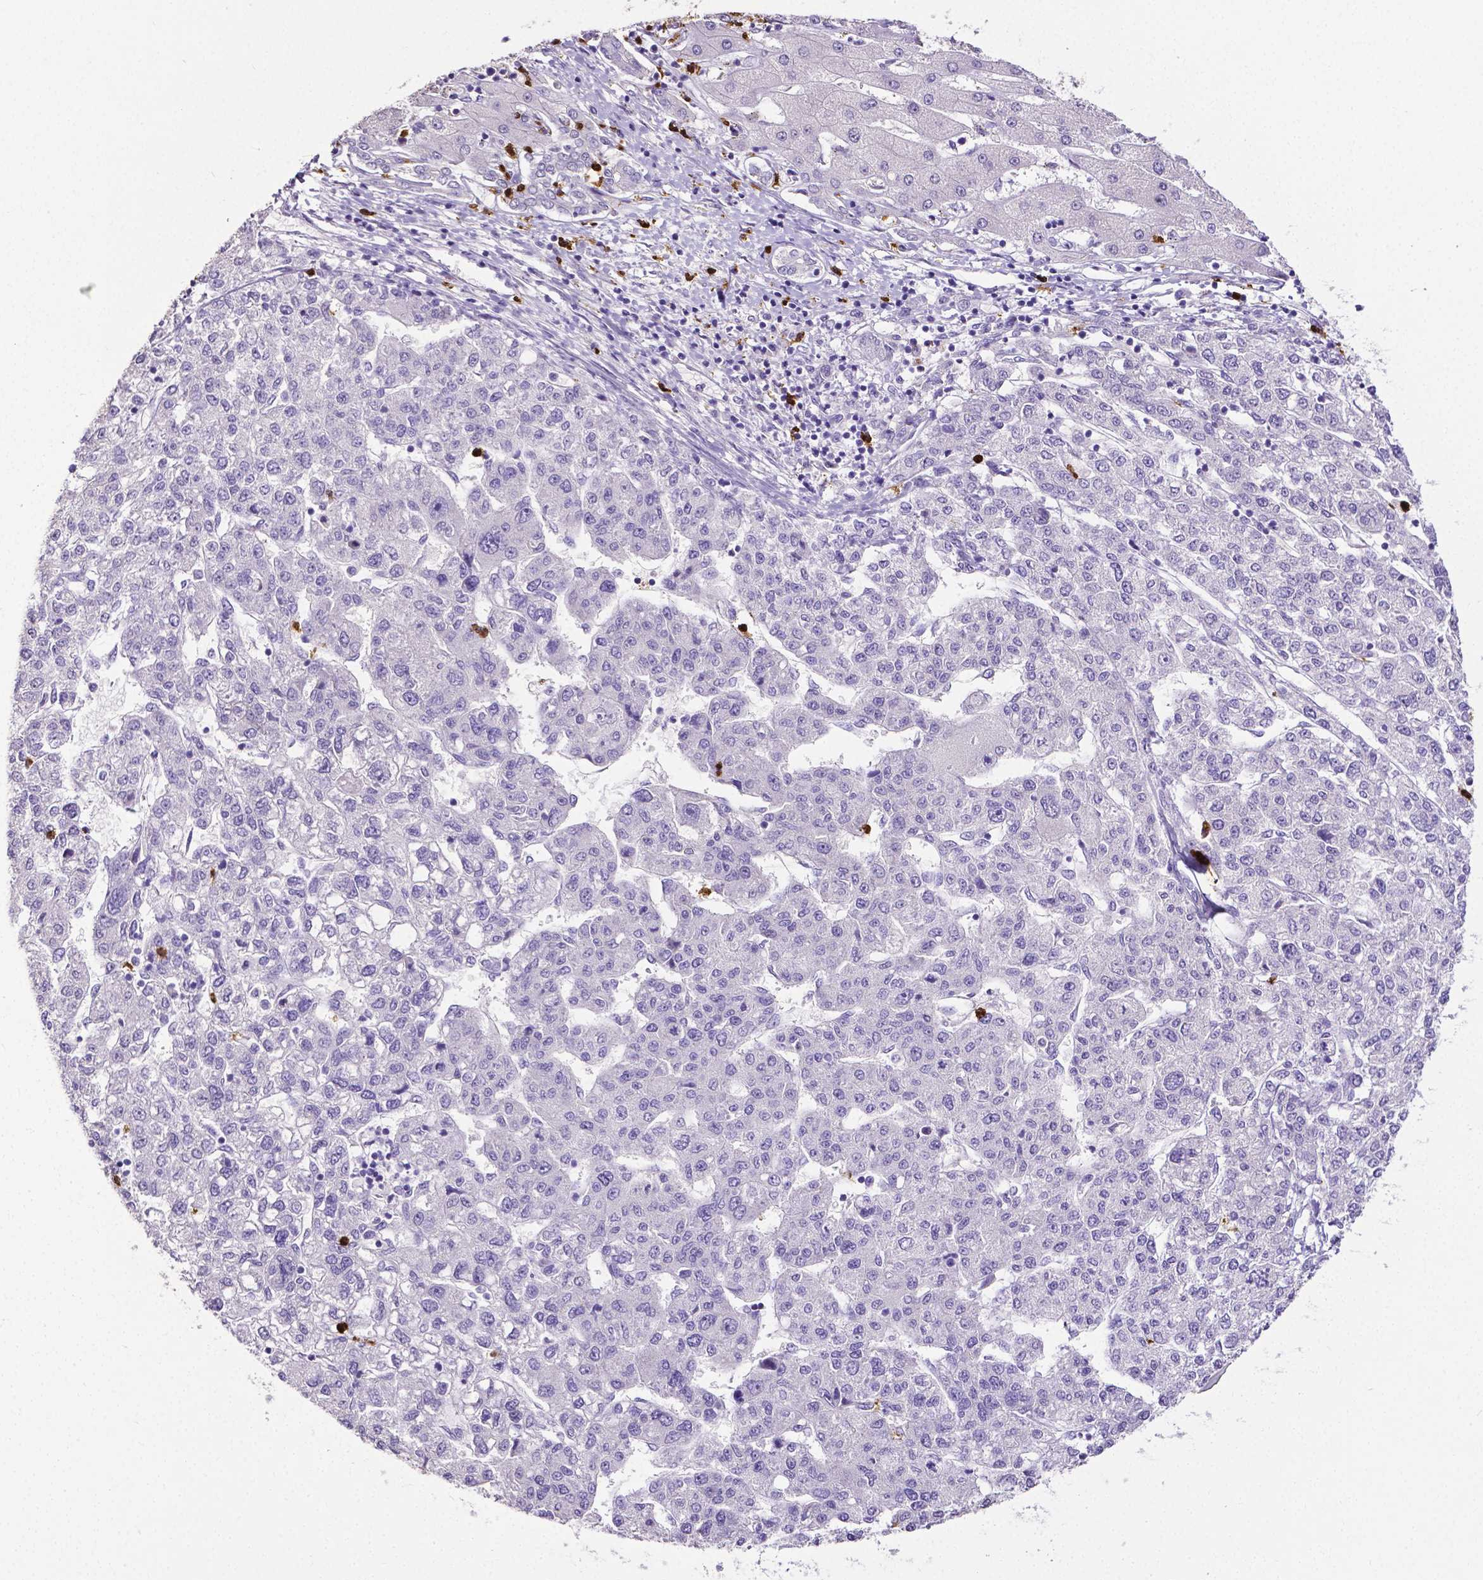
{"staining": {"intensity": "negative", "quantity": "none", "location": "none"}, "tissue": "liver cancer", "cell_type": "Tumor cells", "image_type": "cancer", "snomed": [{"axis": "morphology", "description": "Carcinoma, Hepatocellular, NOS"}, {"axis": "topography", "description": "Liver"}], "caption": "The photomicrograph shows no staining of tumor cells in liver cancer.", "gene": "MMP9", "patient": {"sex": "male", "age": 56}}